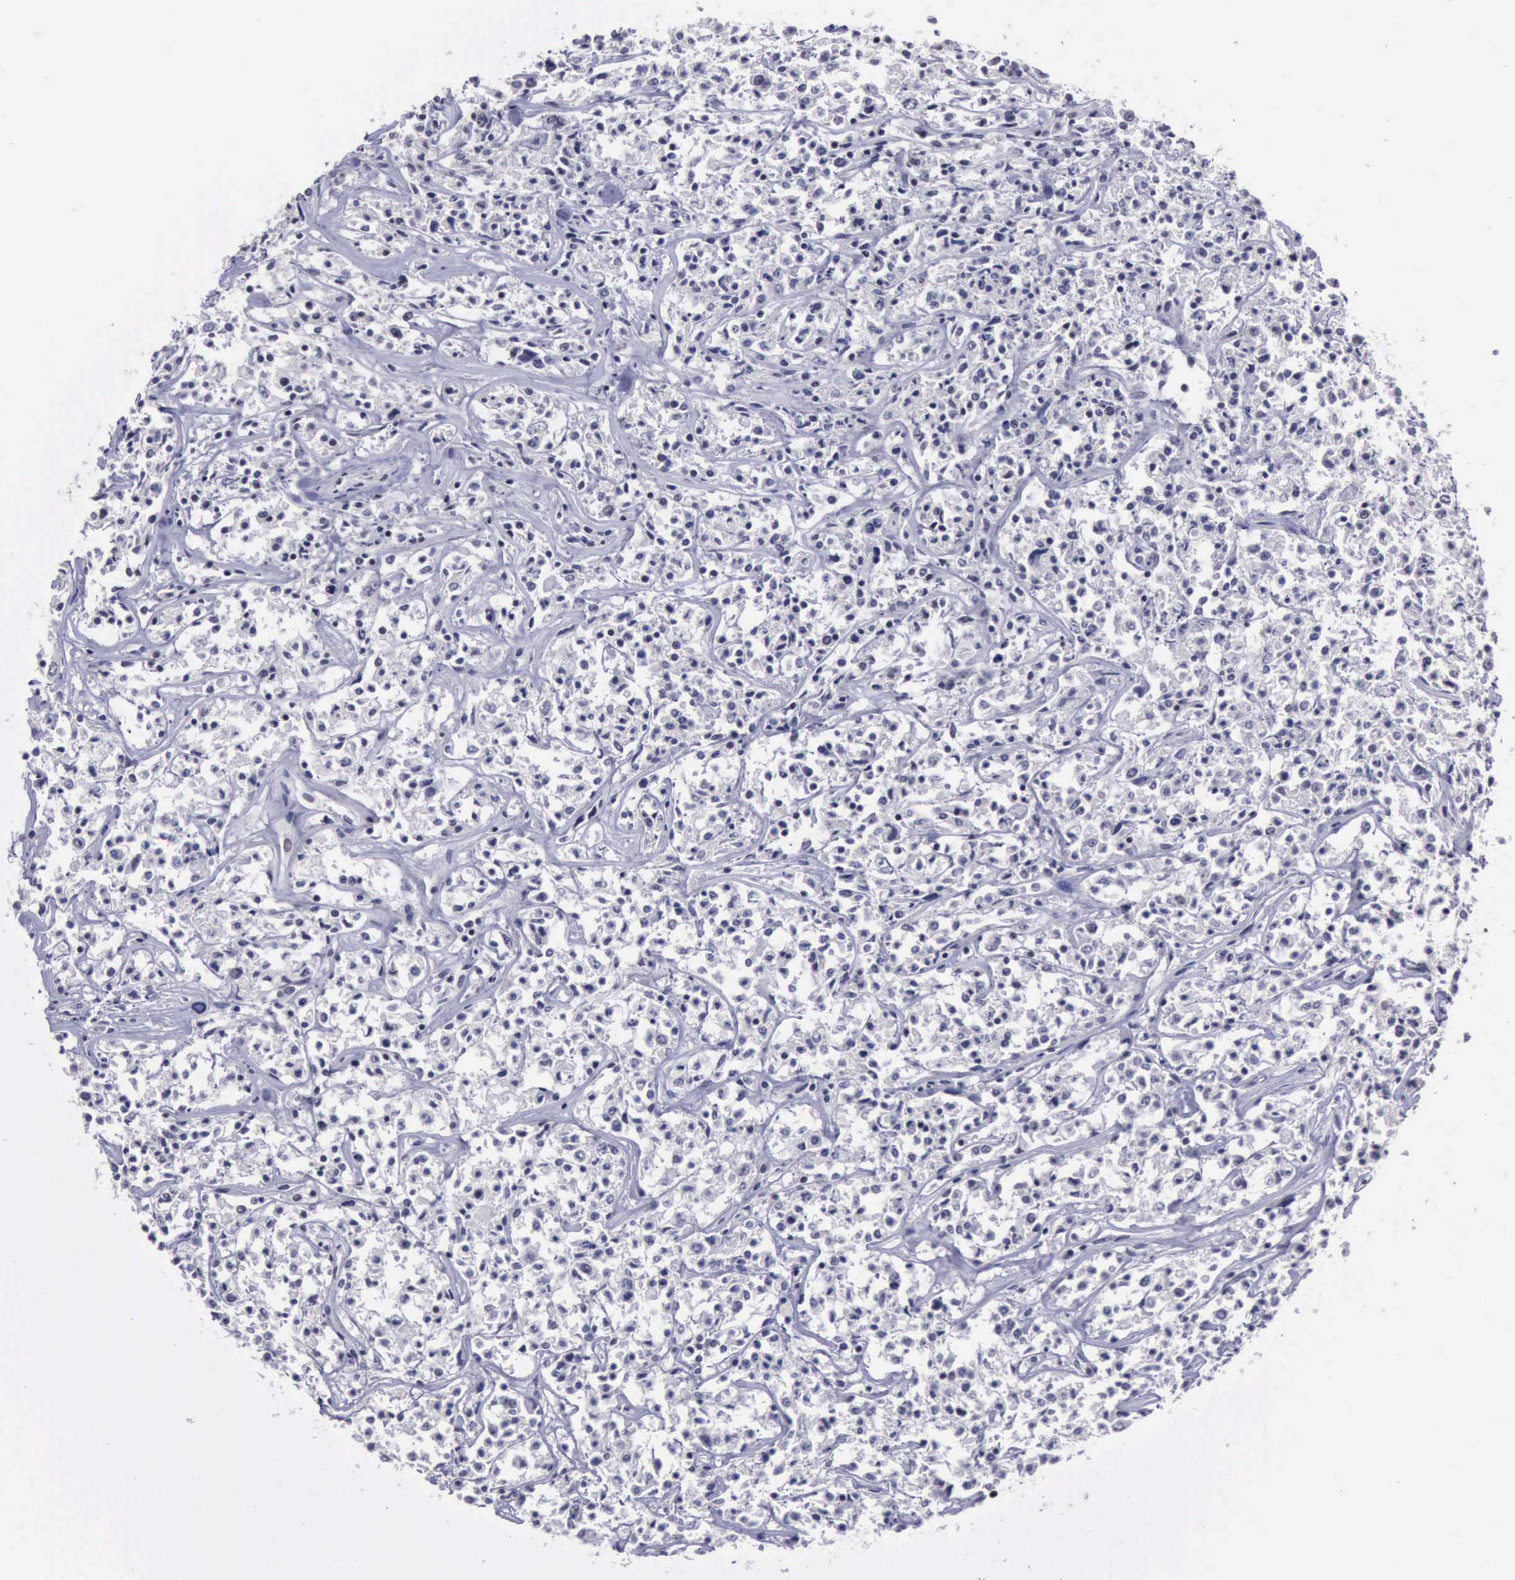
{"staining": {"intensity": "negative", "quantity": "none", "location": "none"}, "tissue": "lymphoma", "cell_type": "Tumor cells", "image_type": "cancer", "snomed": [{"axis": "morphology", "description": "Malignant lymphoma, non-Hodgkin's type, Low grade"}, {"axis": "topography", "description": "Small intestine"}], "caption": "Immunohistochemical staining of malignant lymphoma, non-Hodgkin's type (low-grade) shows no significant positivity in tumor cells.", "gene": "YY1", "patient": {"sex": "female", "age": 59}}